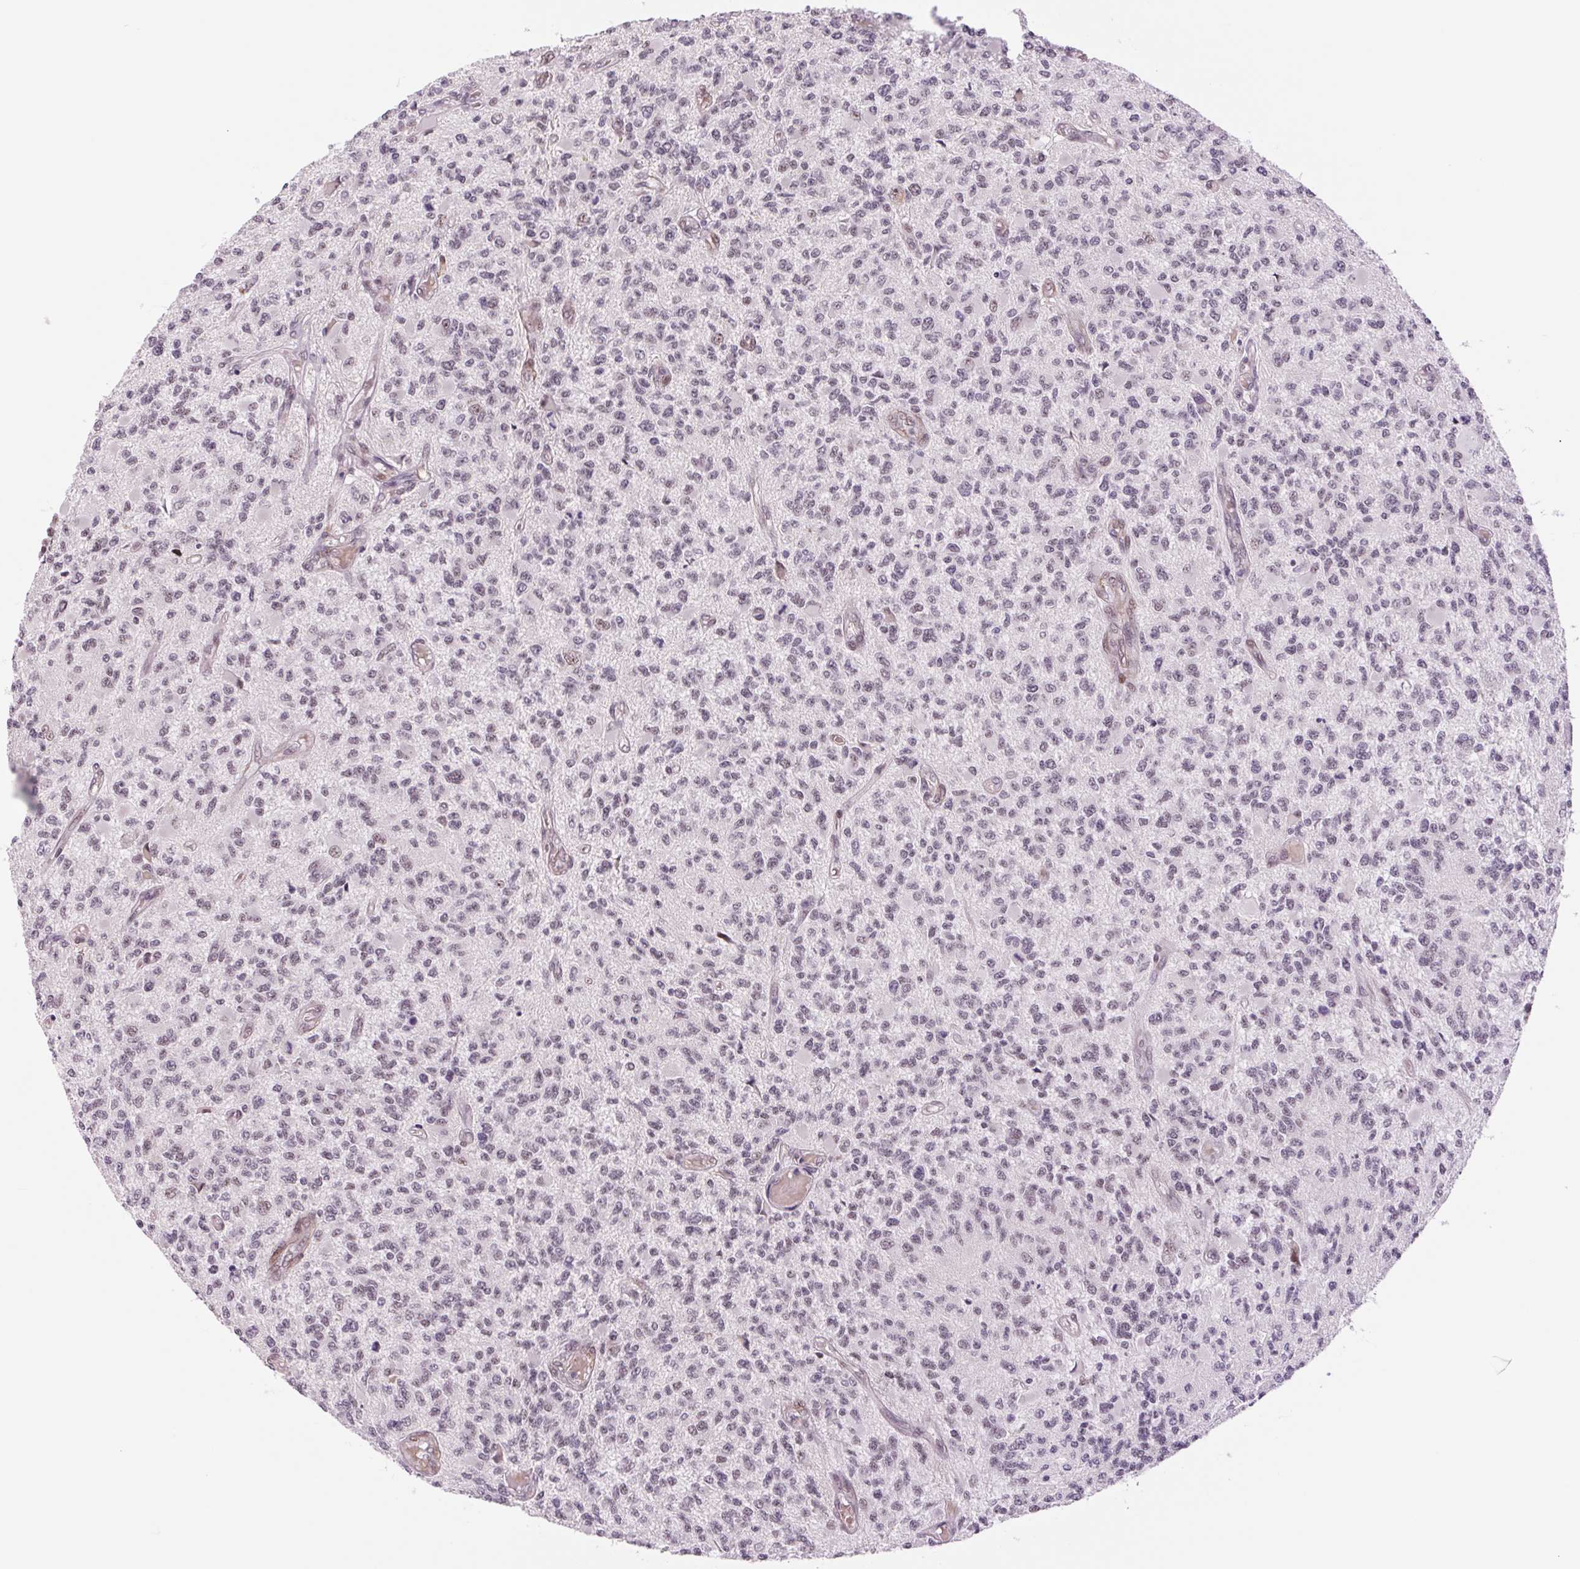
{"staining": {"intensity": "negative", "quantity": "none", "location": "none"}, "tissue": "glioma", "cell_type": "Tumor cells", "image_type": "cancer", "snomed": [{"axis": "morphology", "description": "Glioma, malignant, High grade"}, {"axis": "topography", "description": "Brain"}], "caption": "An image of human glioma is negative for staining in tumor cells.", "gene": "ZC3H14", "patient": {"sex": "female", "age": 63}}